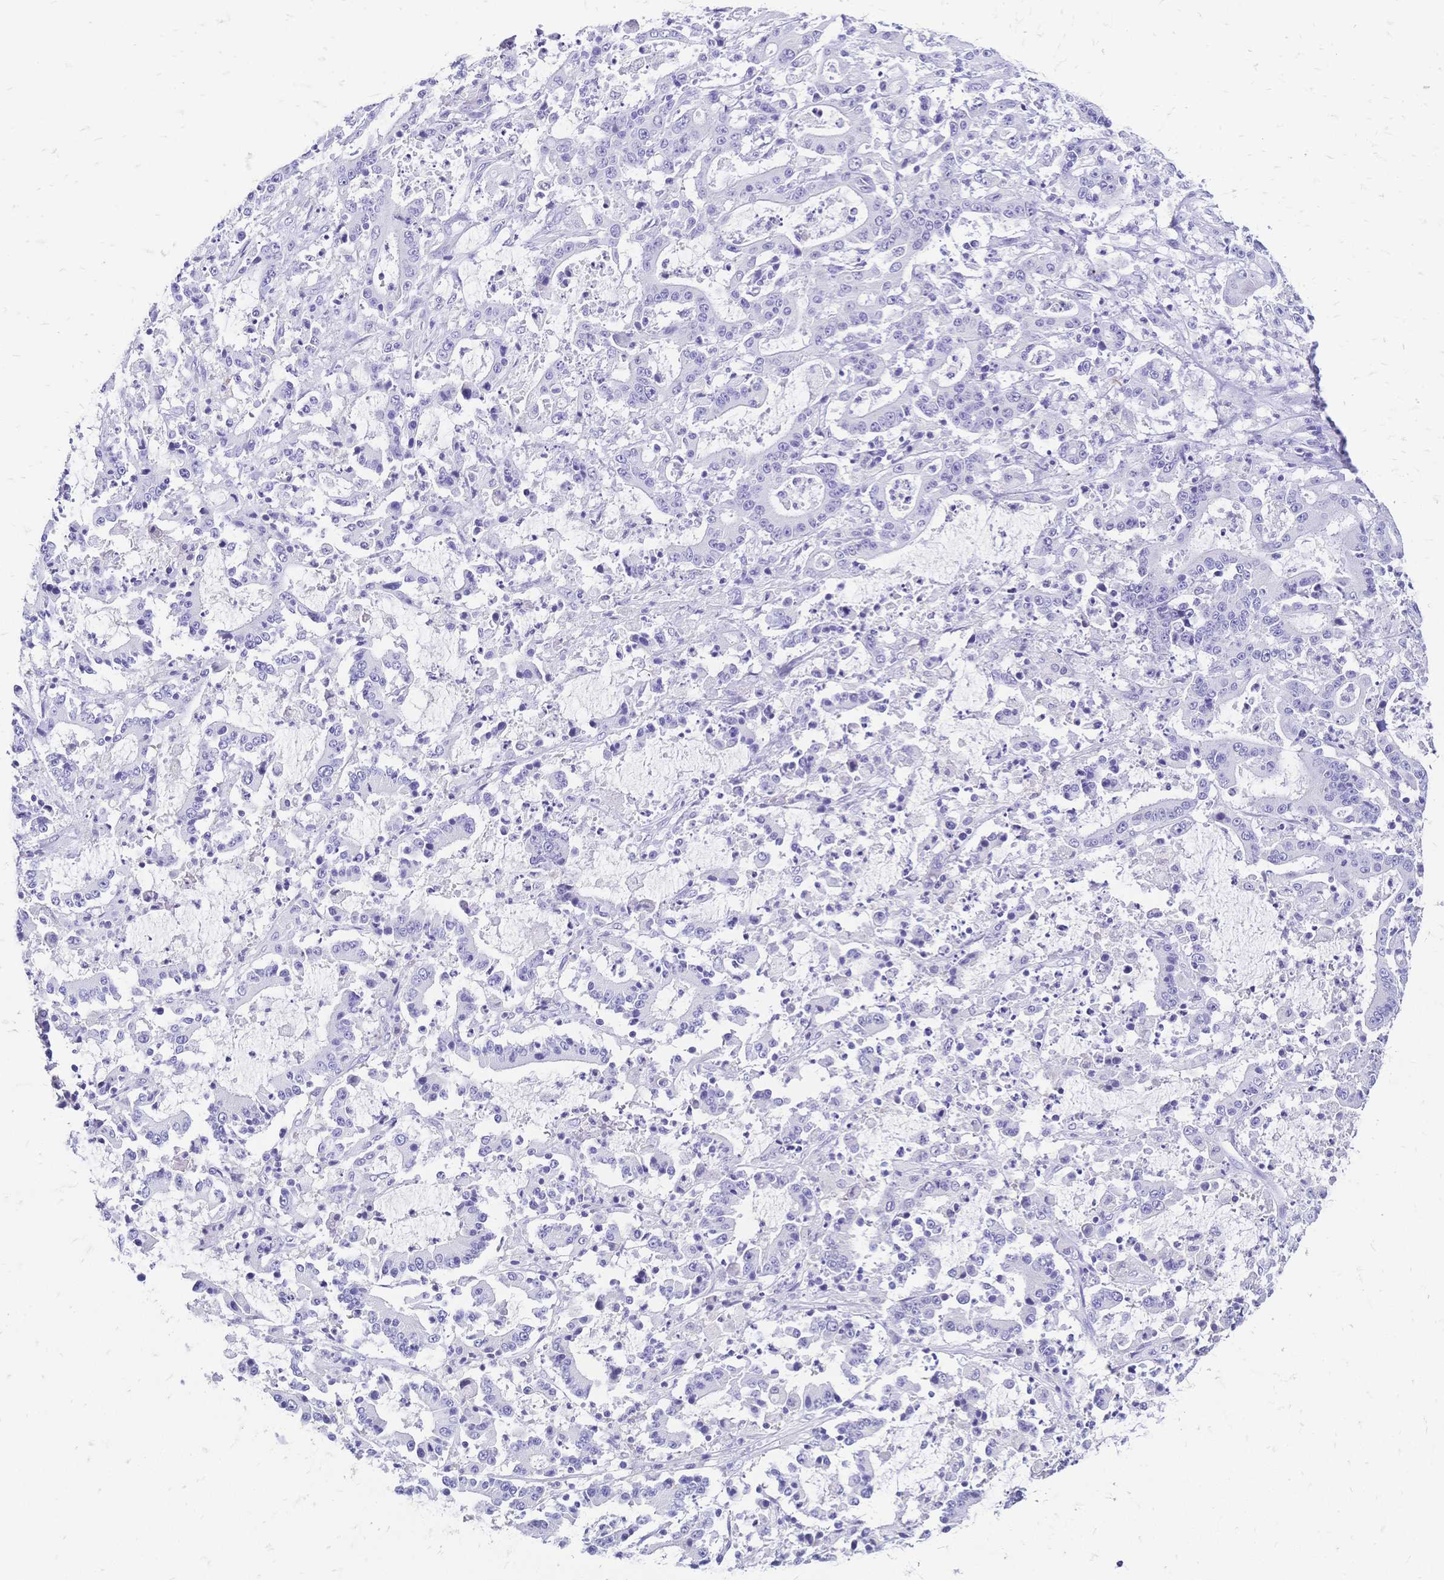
{"staining": {"intensity": "negative", "quantity": "none", "location": "none"}, "tissue": "stomach cancer", "cell_type": "Tumor cells", "image_type": "cancer", "snomed": [{"axis": "morphology", "description": "Adenocarcinoma, NOS"}, {"axis": "topography", "description": "Stomach, upper"}], "caption": "Immunohistochemical staining of stomach cancer (adenocarcinoma) shows no significant expression in tumor cells.", "gene": "FA2H", "patient": {"sex": "male", "age": 68}}